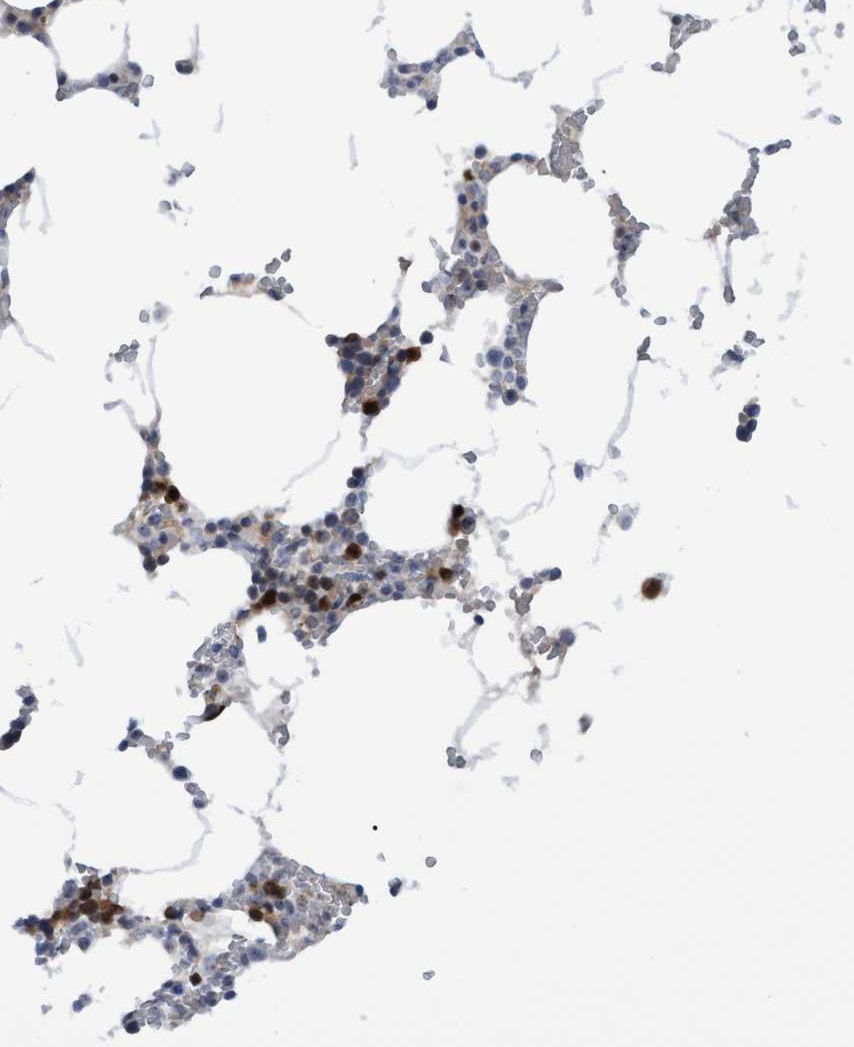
{"staining": {"intensity": "strong", "quantity": "<25%", "location": "nuclear"}, "tissue": "bone marrow", "cell_type": "Hematopoietic cells", "image_type": "normal", "snomed": [{"axis": "morphology", "description": "Normal tissue, NOS"}, {"axis": "topography", "description": "Bone marrow"}], "caption": "Brown immunohistochemical staining in normal human bone marrow reveals strong nuclear staining in about <25% of hematopoietic cells.", "gene": "PINX1", "patient": {"sex": "male", "age": 70}}